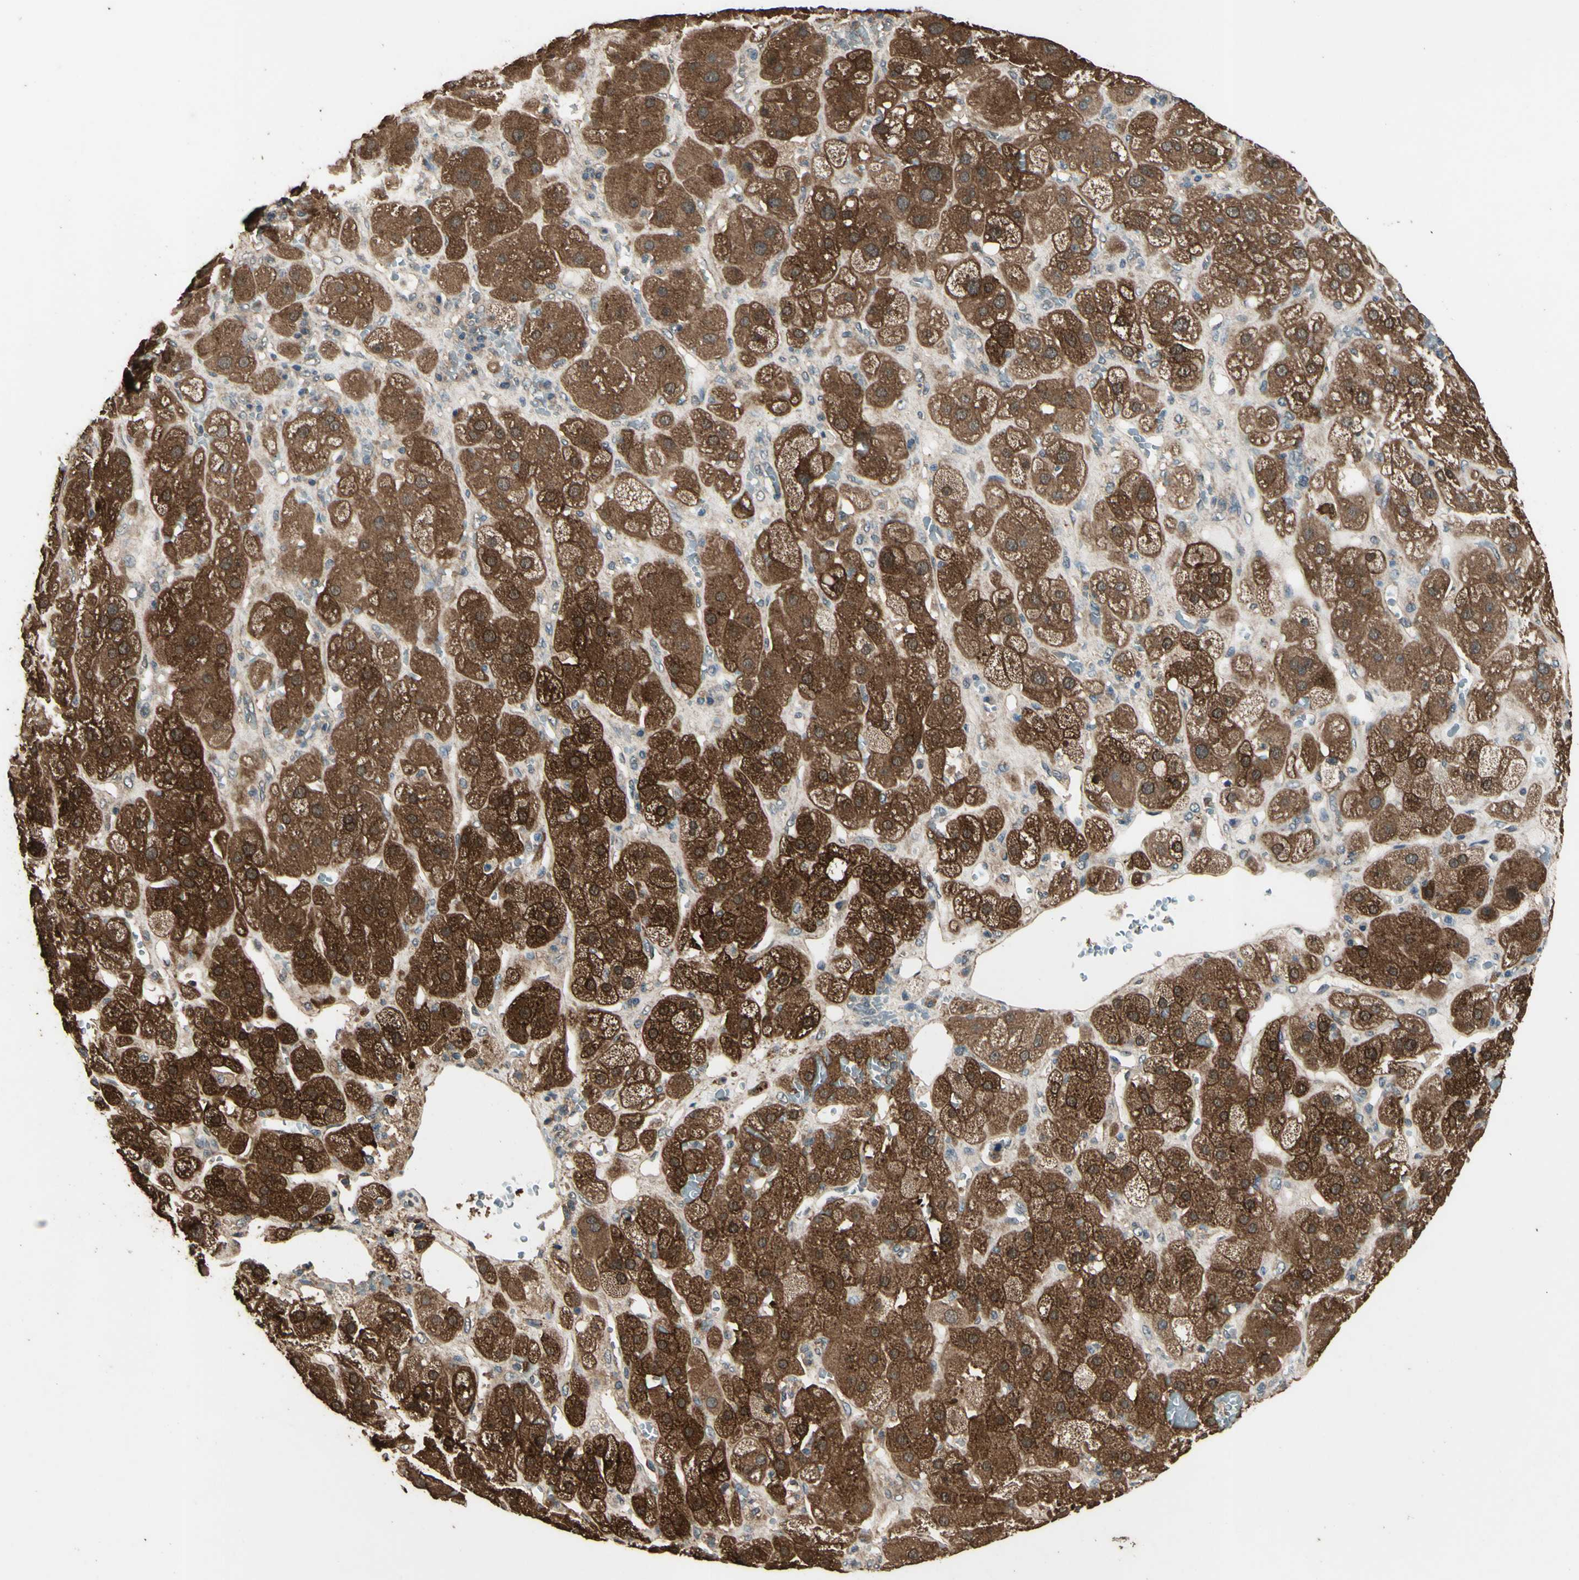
{"staining": {"intensity": "moderate", "quantity": ">75%", "location": "cytoplasmic/membranous"}, "tissue": "adrenal gland", "cell_type": "Glandular cells", "image_type": "normal", "snomed": [{"axis": "morphology", "description": "Normal tissue, NOS"}, {"axis": "topography", "description": "Adrenal gland"}], "caption": "Immunohistochemistry staining of unremarkable adrenal gland, which reveals medium levels of moderate cytoplasmic/membranous expression in approximately >75% of glandular cells indicating moderate cytoplasmic/membranous protein positivity. The staining was performed using DAB (brown) for protein detection and nuclei were counterstained in hematoxylin (blue).", "gene": "TSPO", "patient": {"sex": "female", "age": 47}}